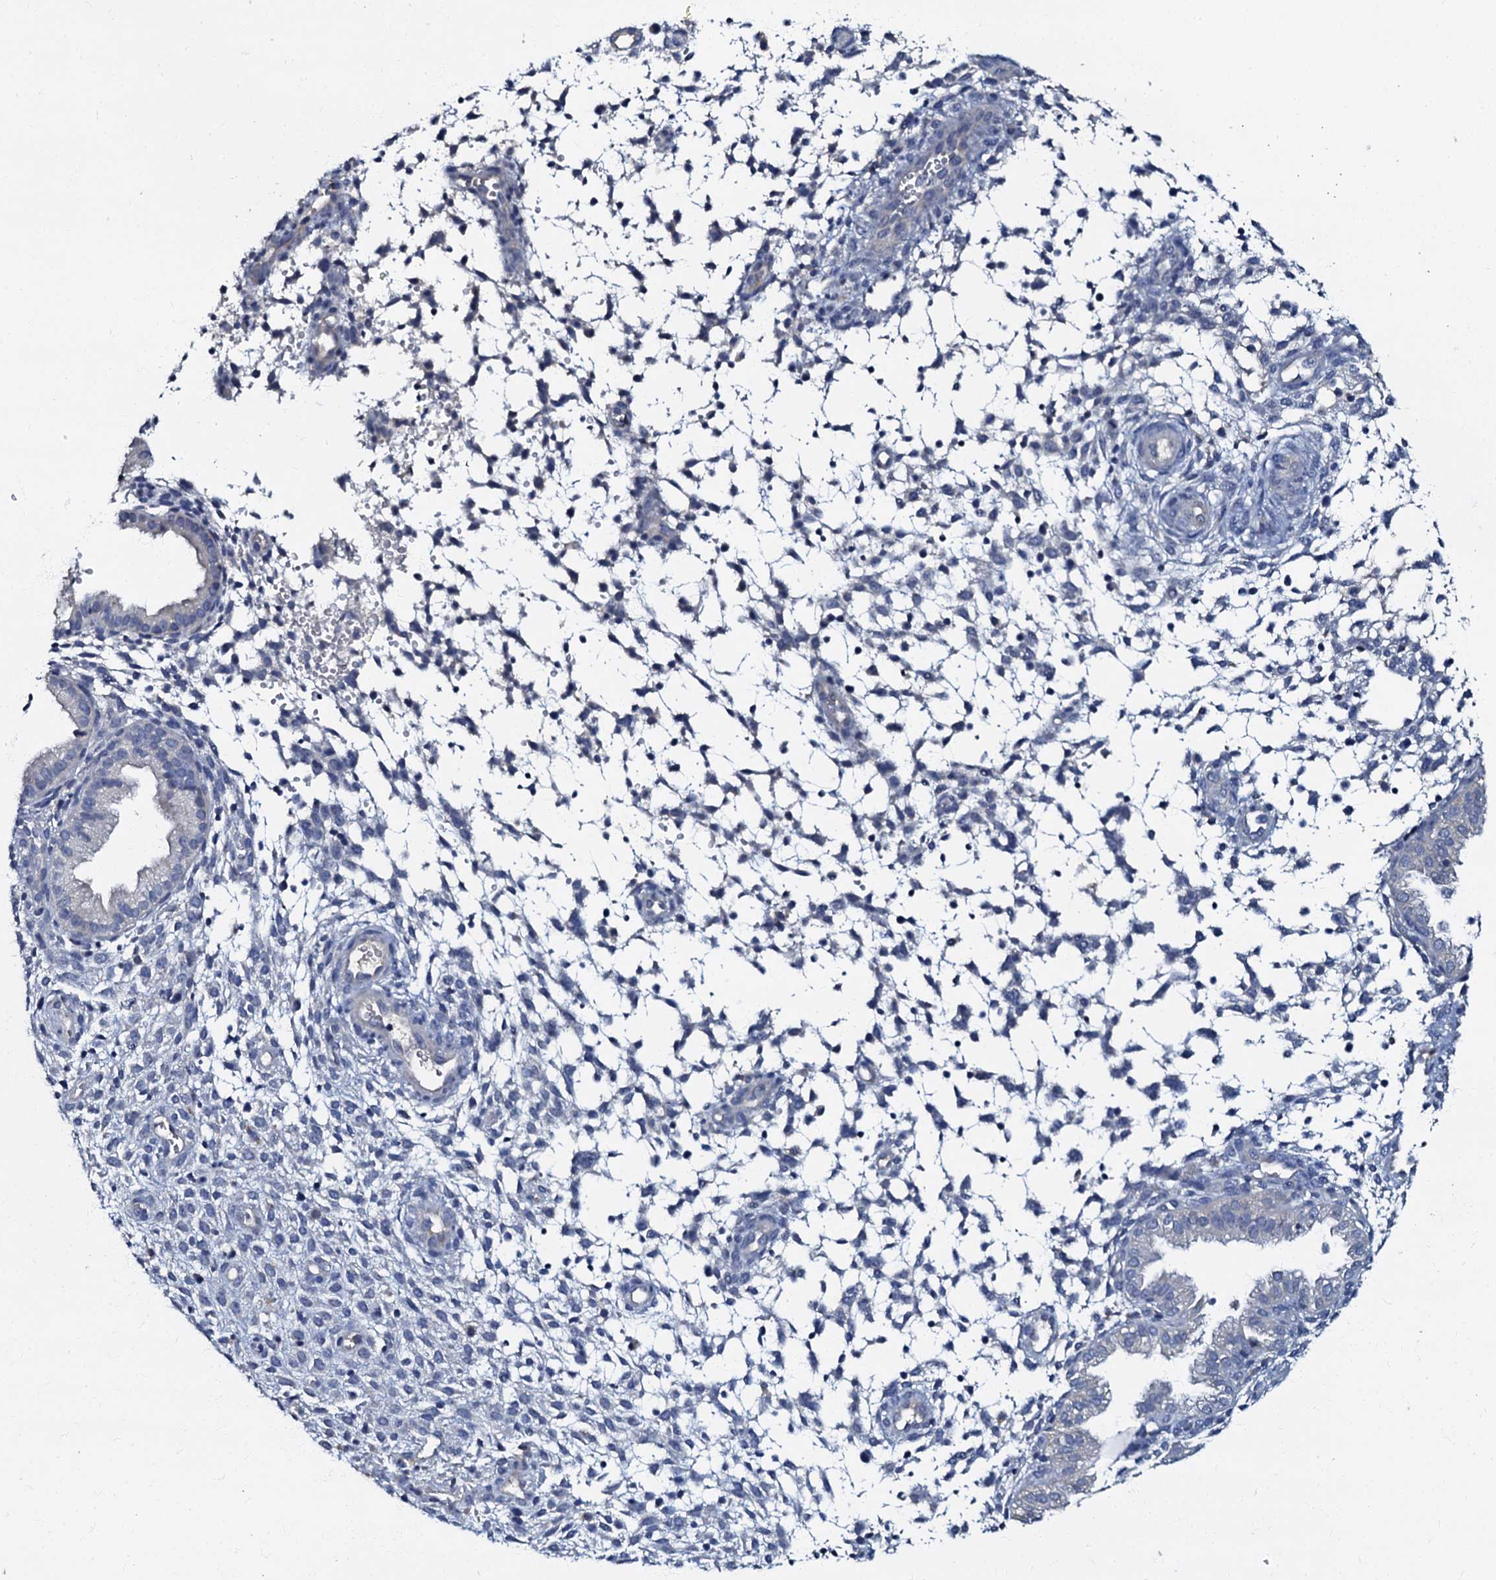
{"staining": {"intensity": "negative", "quantity": "none", "location": "none"}, "tissue": "endometrium", "cell_type": "Cells in endometrial stroma", "image_type": "normal", "snomed": [{"axis": "morphology", "description": "Normal tissue, NOS"}, {"axis": "topography", "description": "Endometrium"}], "caption": "Human endometrium stained for a protein using immunohistochemistry (IHC) shows no positivity in cells in endometrial stroma.", "gene": "OLAH", "patient": {"sex": "female", "age": 33}}